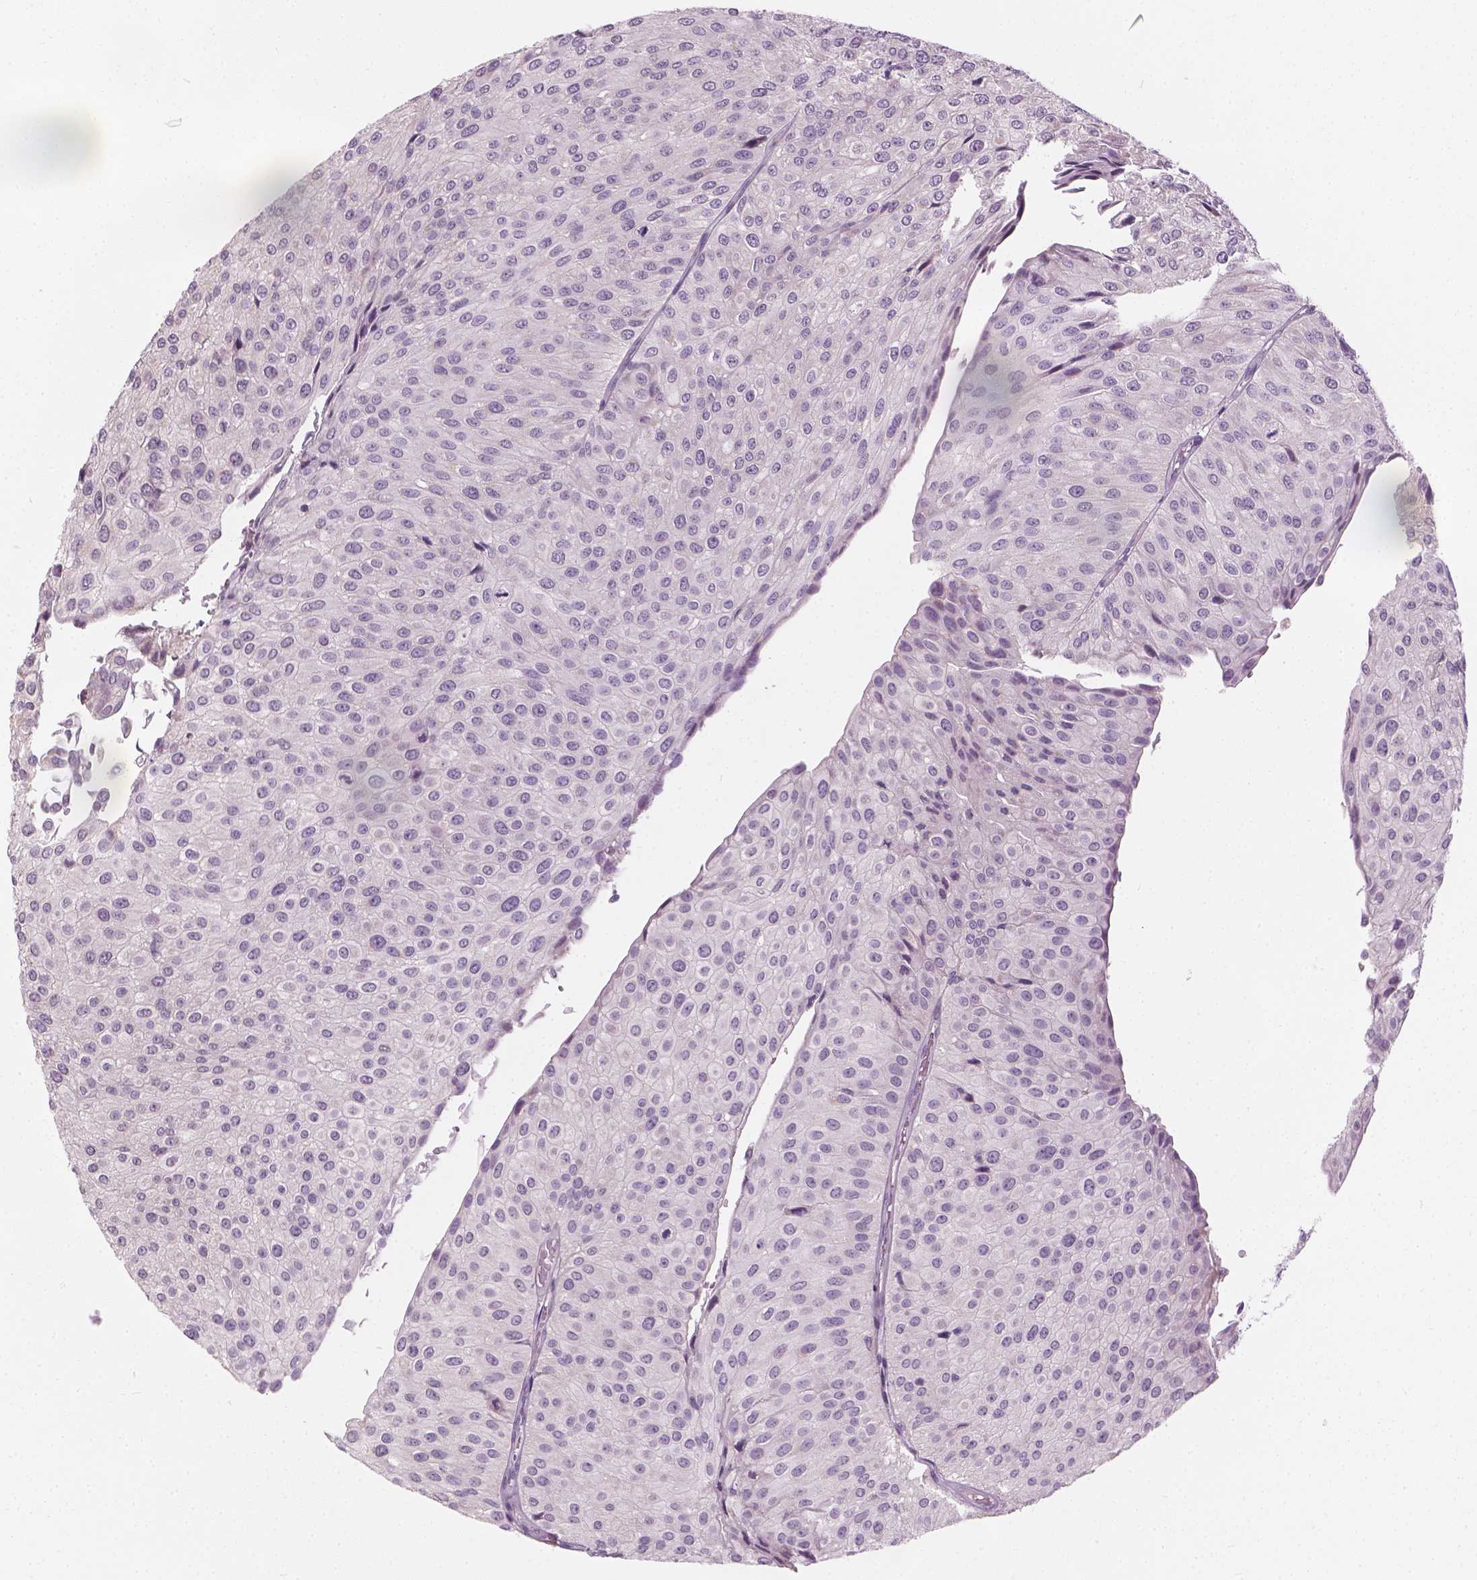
{"staining": {"intensity": "negative", "quantity": "none", "location": "none"}, "tissue": "urothelial cancer", "cell_type": "Tumor cells", "image_type": "cancer", "snomed": [{"axis": "morphology", "description": "Urothelial carcinoma, NOS"}, {"axis": "topography", "description": "Urinary bladder"}], "caption": "Tumor cells are negative for protein expression in human transitional cell carcinoma. Nuclei are stained in blue.", "gene": "CFAP126", "patient": {"sex": "male", "age": 67}}